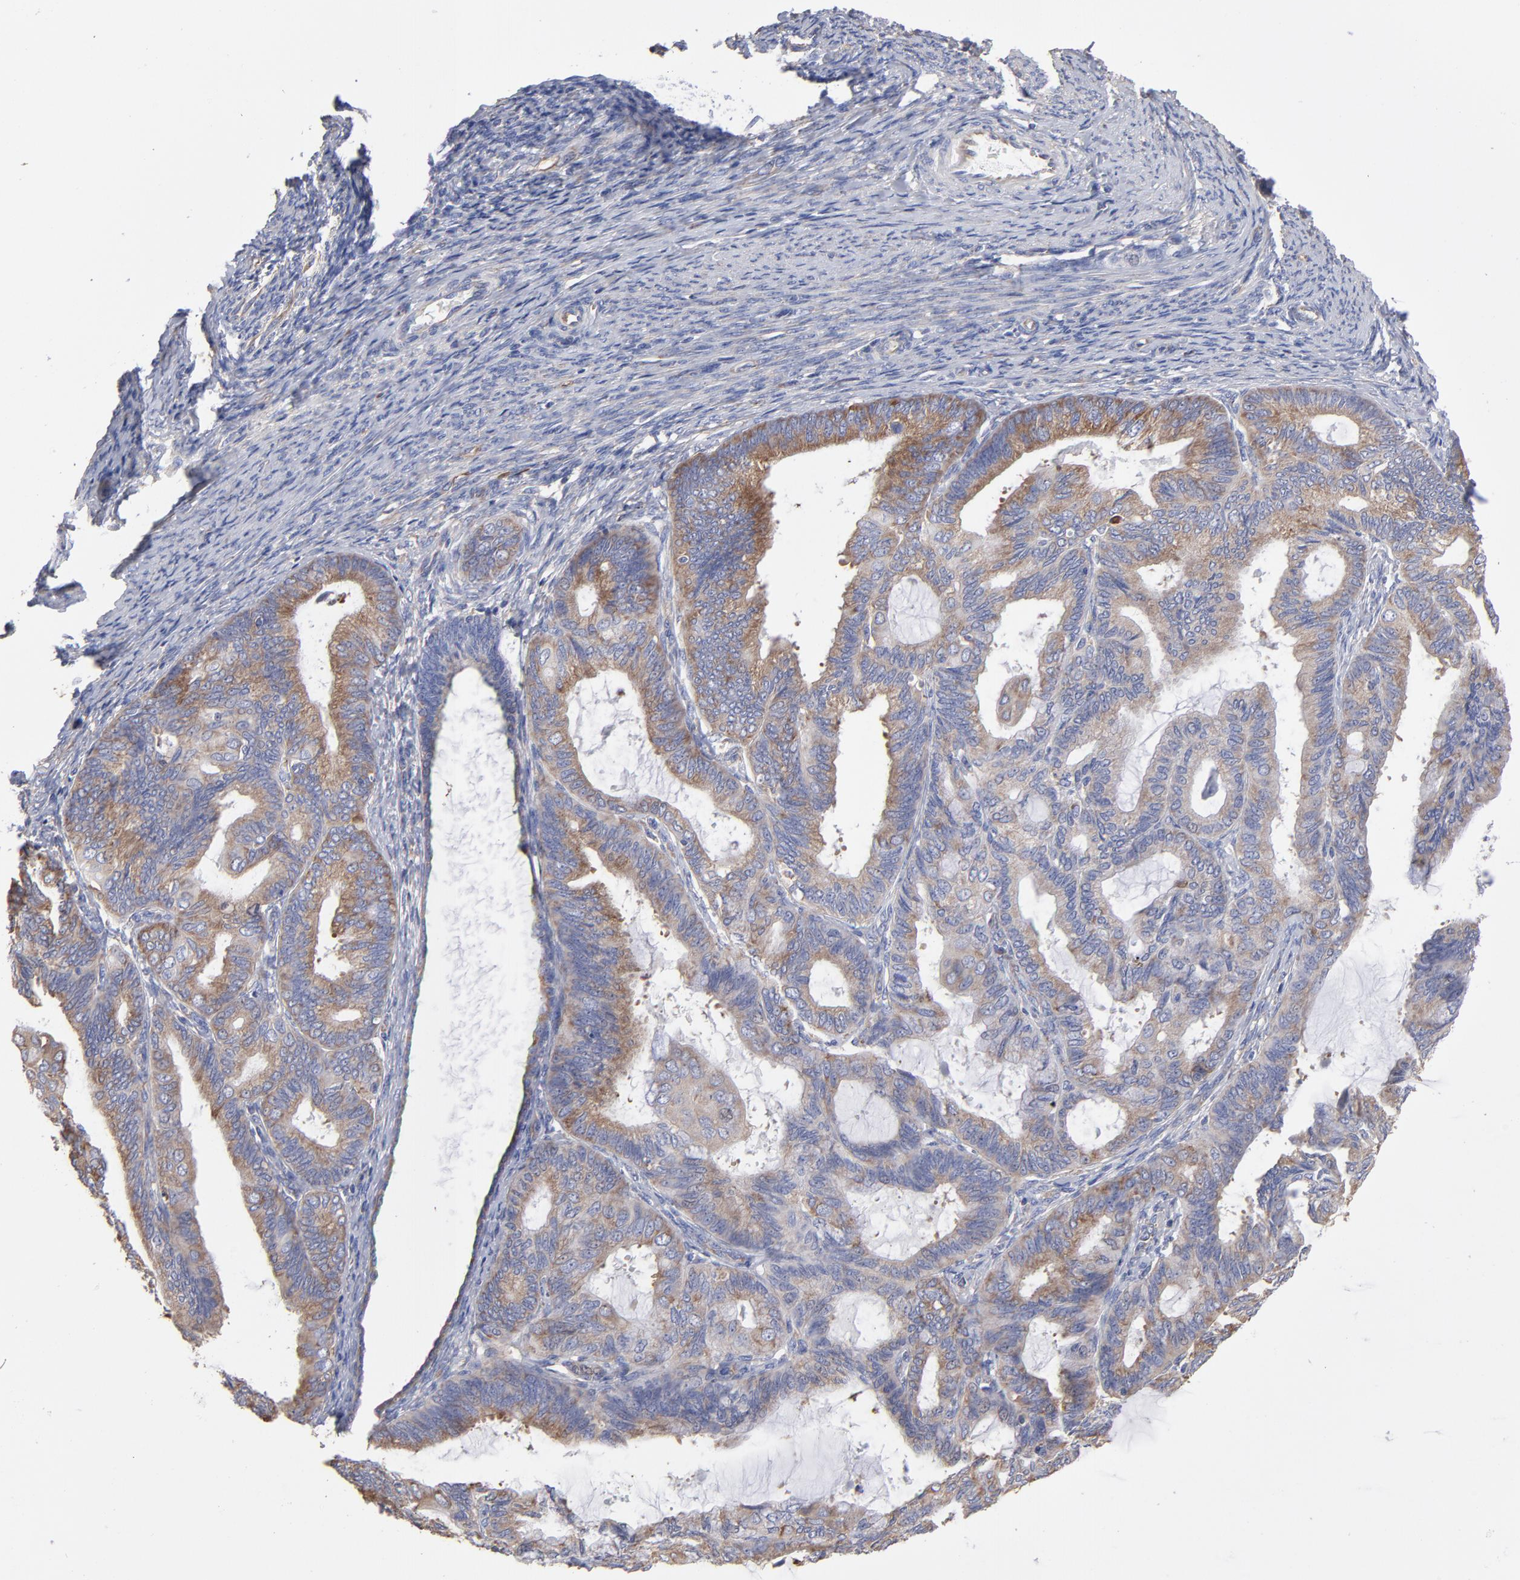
{"staining": {"intensity": "moderate", "quantity": "25%-75%", "location": "cytoplasmic/membranous"}, "tissue": "endometrial cancer", "cell_type": "Tumor cells", "image_type": "cancer", "snomed": [{"axis": "morphology", "description": "Adenocarcinoma, NOS"}, {"axis": "topography", "description": "Endometrium"}], "caption": "Immunohistochemical staining of adenocarcinoma (endometrial) exhibits medium levels of moderate cytoplasmic/membranous protein positivity in about 25%-75% of tumor cells. The protein of interest is shown in brown color, while the nuclei are stained blue.", "gene": "RPL3", "patient": {"sex": "female", "age": 63}}